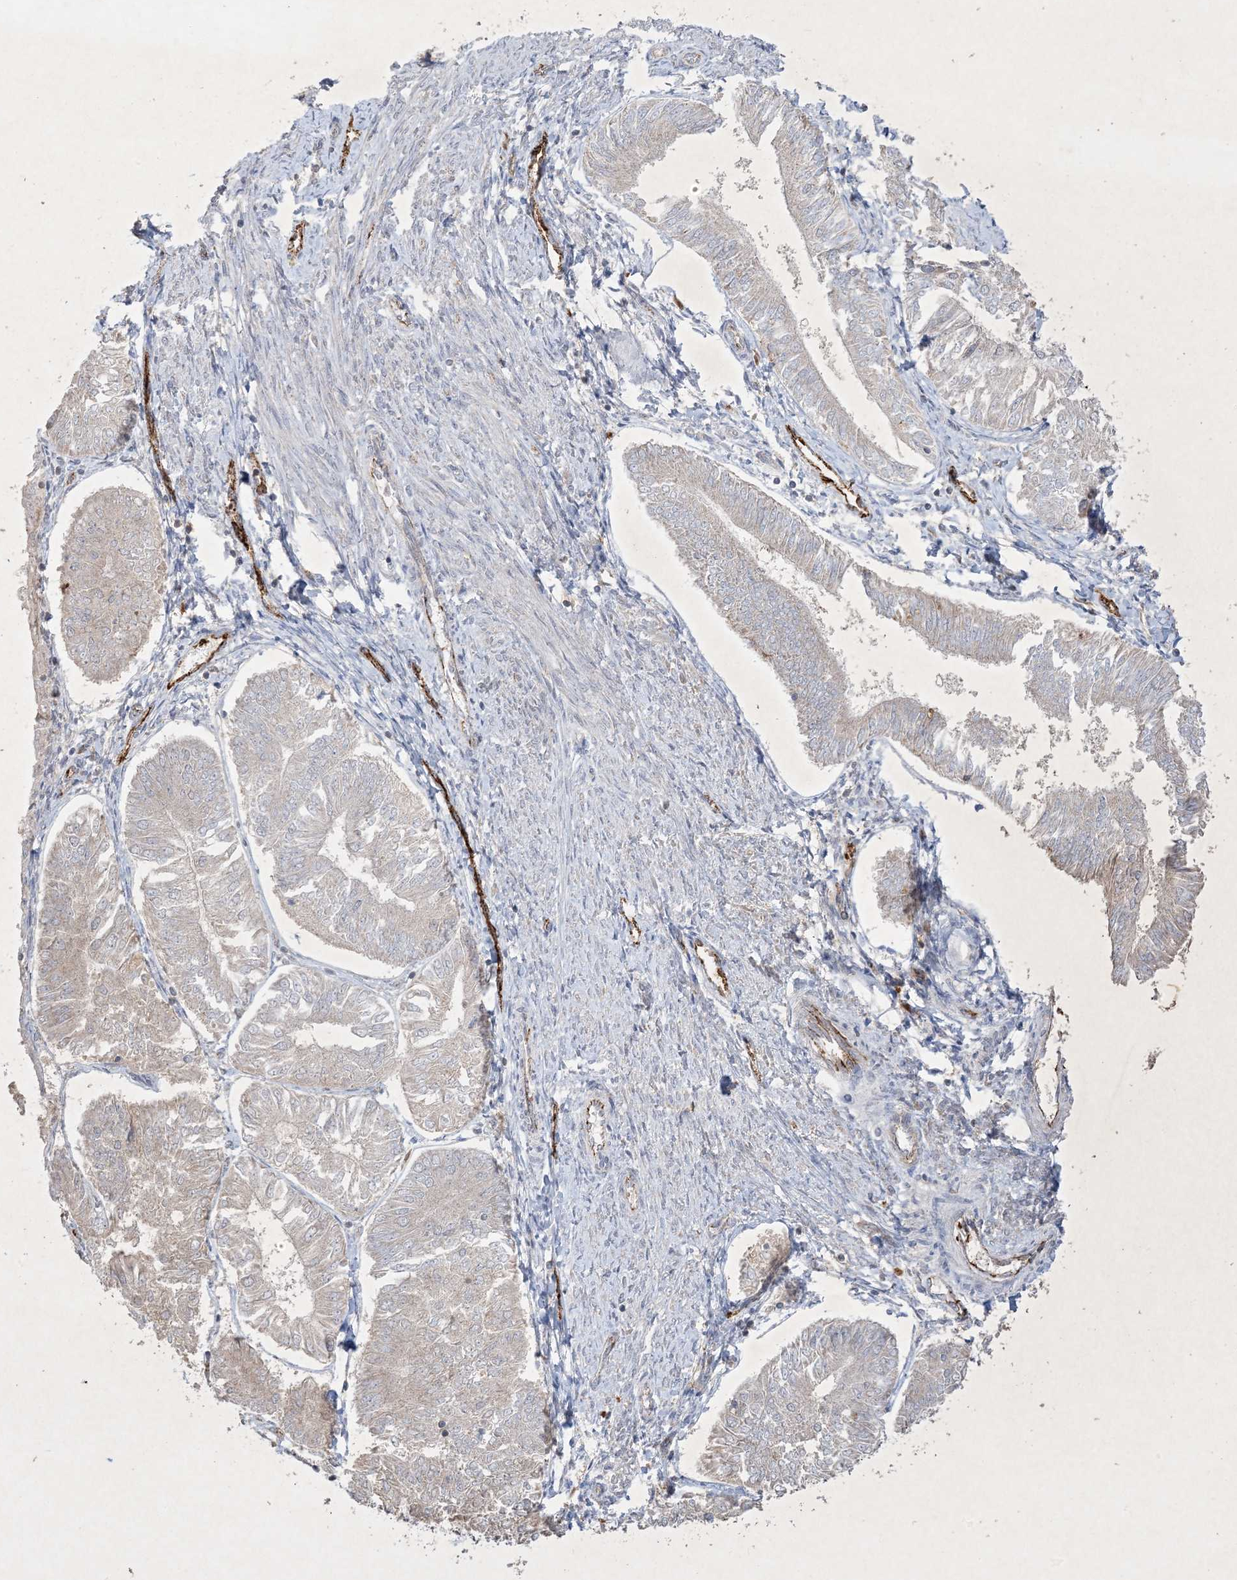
{"staining": {"intensity": "negative", "quantity": "none", "location": "none"}, "tissue": "endometrial cancer", "cell_type": "Tumor cells", "image_type": "cancer", "snomed": [{"axis": "morphology", "description": "Adenocarcinoma, NOS"}, {"axis": "topography", "description": "Endometrium"}], "caption": "Immunohistochemistry histopathology image of endometrial adenocarcinoma stained for a protein (brown), which reveals no expression in tumor cells.", "gene": "PRSS36", "patient": {"sex": "female", "age": 58}}